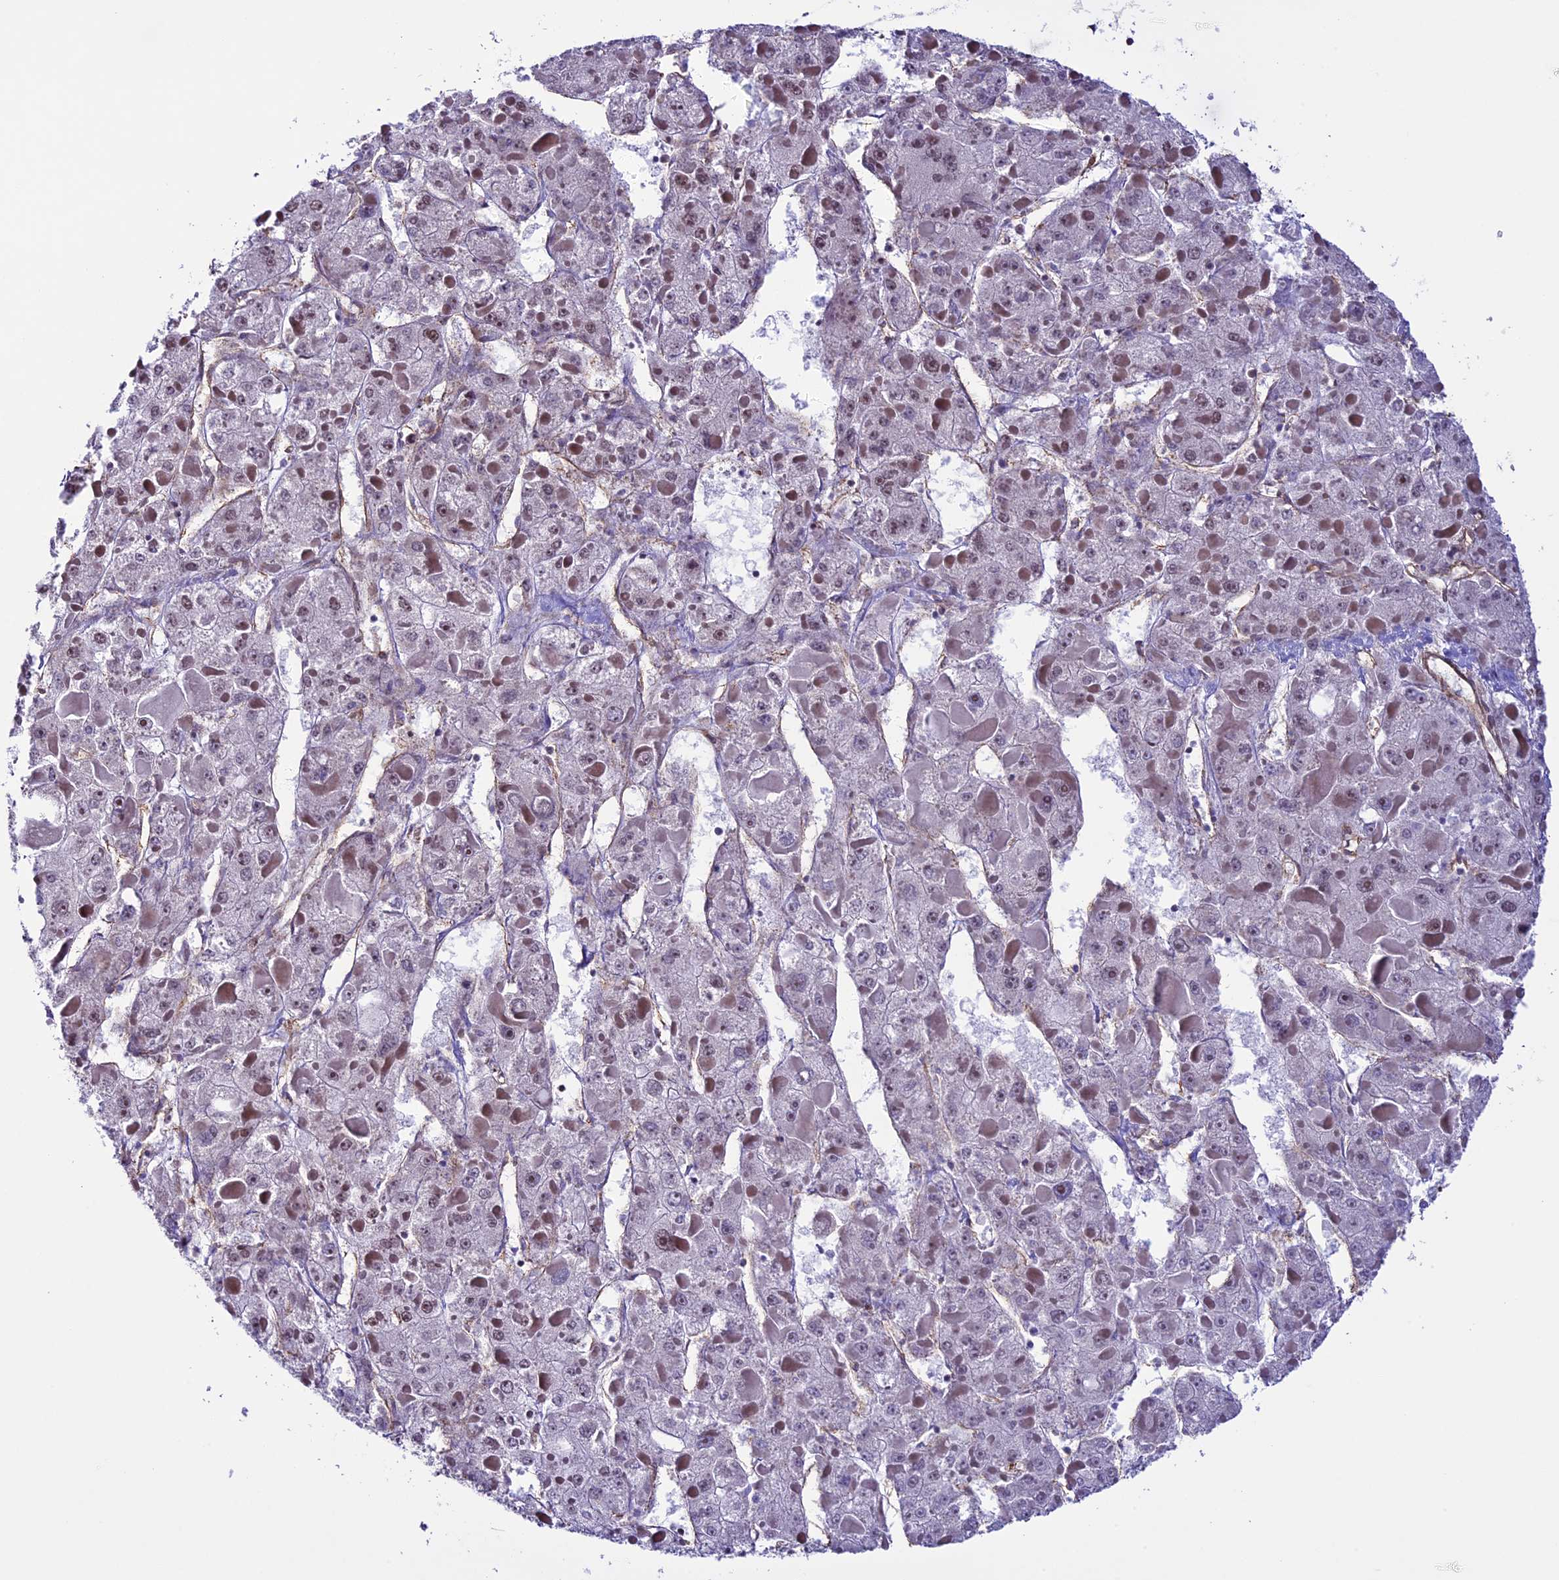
{"staining": {"intensity": "moderate", "quantity": "25%-75%", "location": "nuclear"}, "tissue": "liver cancer", "cell_type": "Tumor cells", "image_type": "cancer", "snomed": [{"axis": "morphology", "description": "Carcinoma, Hepatocellular, NOS"}, {"axis": "topography", "description": "Liver"}], "caption": "Protein staining shows moderate nuclear expression in approximately 25%-75% of tumor cells in liver cancer (hepatocellular carcinoma). The staining was performed using DAB (3,3'-diaminobenzidine), with brown indicating positive protein expression. Nuclei are stained blue with hematoxylin.", "gene": "MPHOSPH8", "patient": {"sex": "female", "age": 73}}